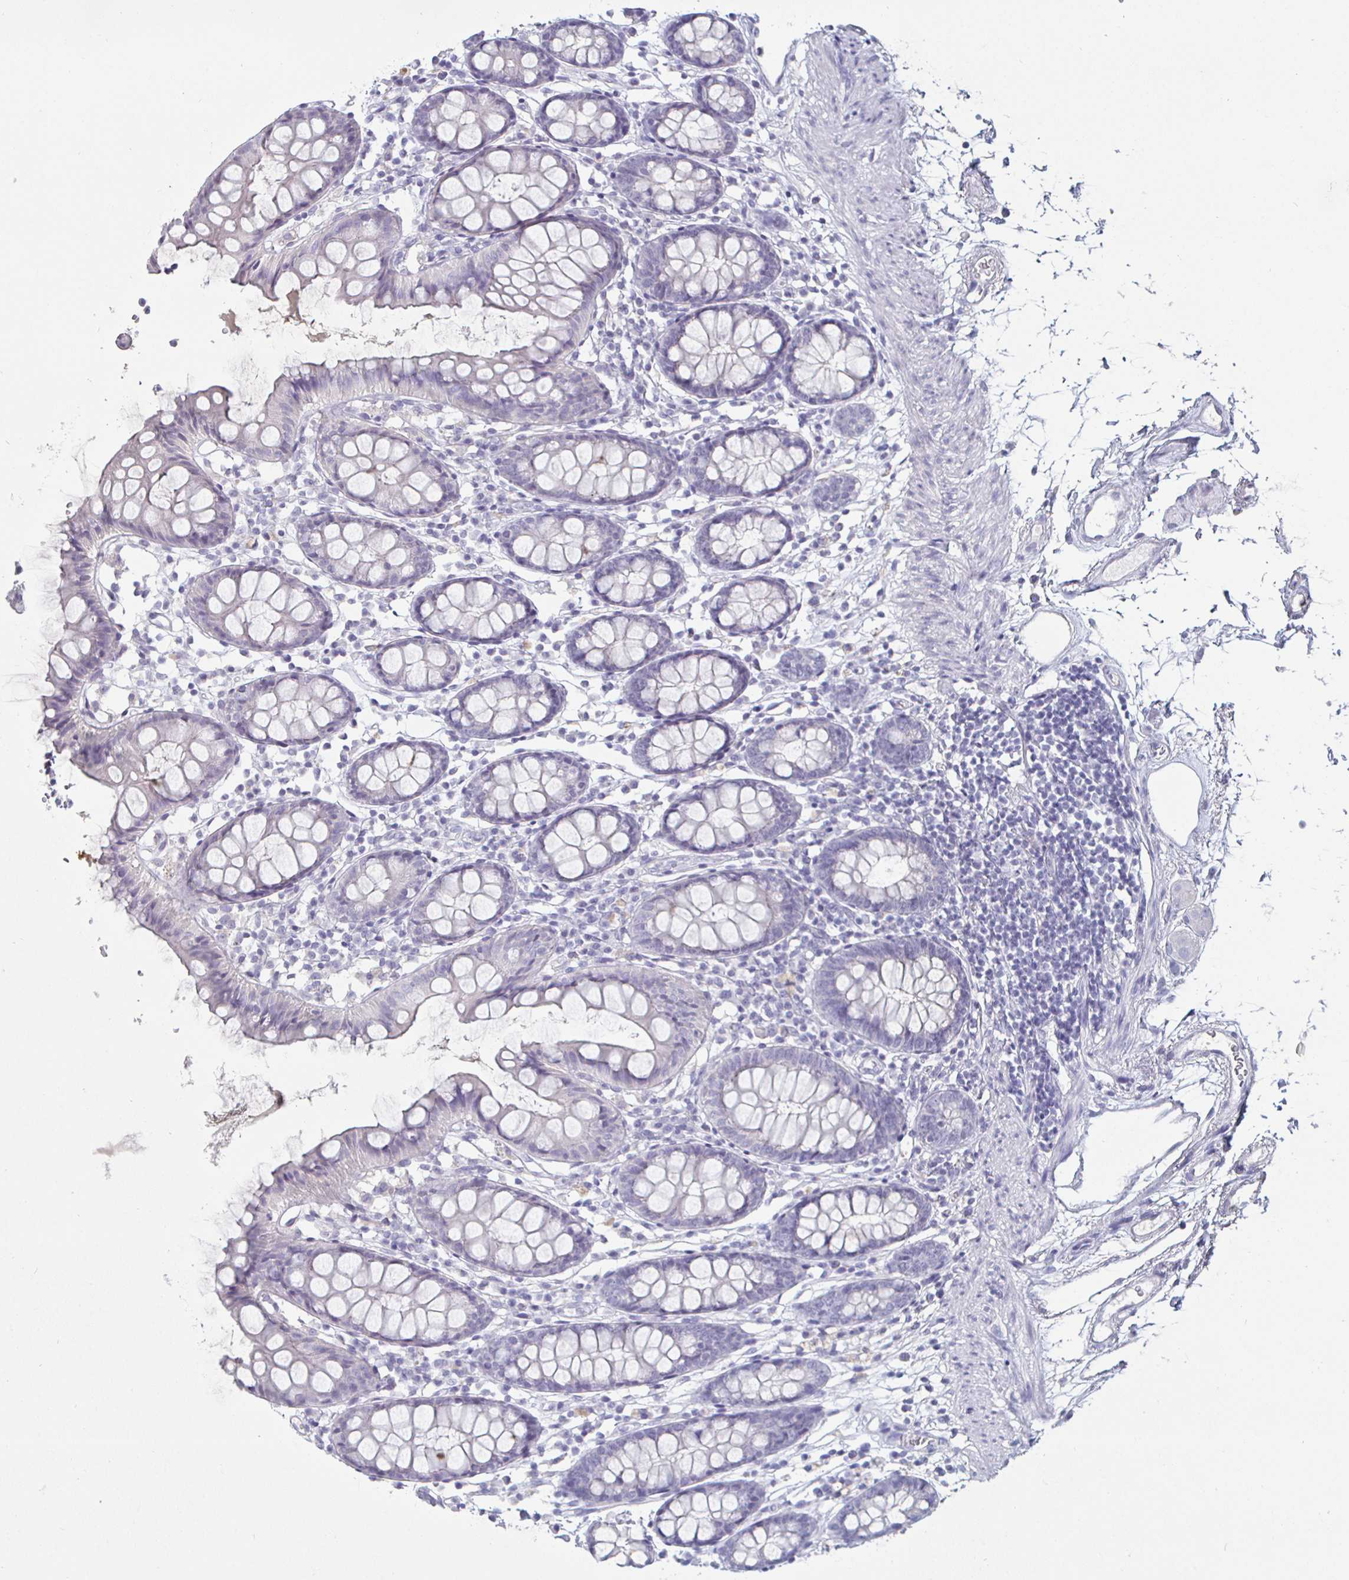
{"staining": {"intensity": "negative", "quantity": "none", "location": "none"}, "tissue": "colon", "cell_type": "Endothelial cells", "image_type": "normal", "snomed": [{"axis": "morphology", "description": "Normal tissue, NOS"}, {"axis": "topography", "description": "Colon"}], "caption": "A high-resolution micrograph shows IHC staining of unremarkable colon, which shows no significant staining in endothelial cells.", "gene": "ENPP1", "patient": {"sex": "female", "age": 84}}